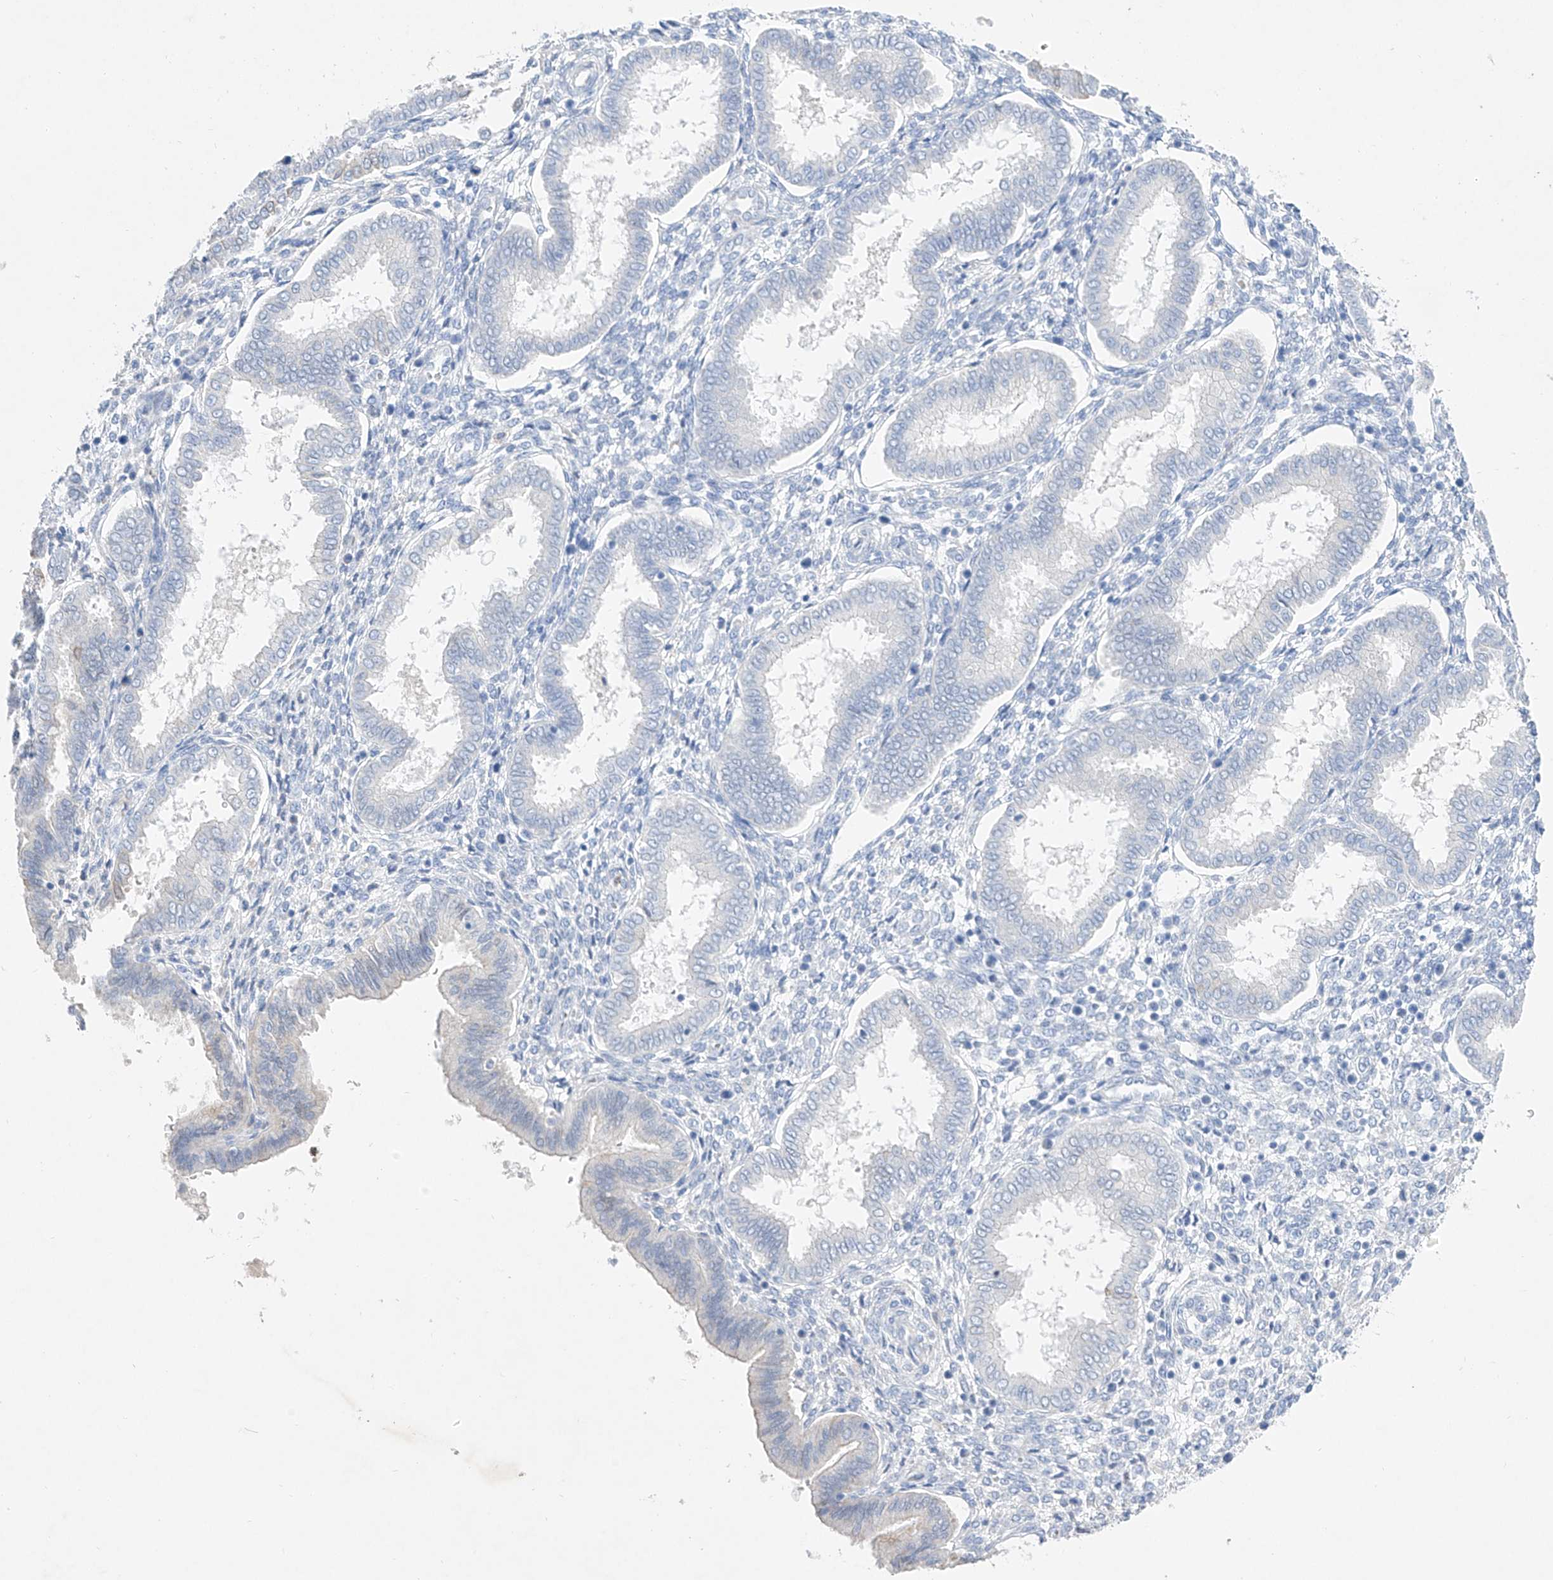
{"staining": {"intensity": "negative", "quantity": "none", "location": "none"}, "tissue": "endometrium", "cell_type": "Cells in endometrial stroma", "image_type": "normal", "snomed": [{"axis": "morphology", "description": "Normal tissue, NOS"}, {"axis": "topography", "description": "Endometrium"}], "caption": "A high-resolution micrograph shows immunohistochemistry staining of benign endometrium, which reveals no significant staining in cells in endometrial stroma.", "gene": "TM7SF2", "patient": {"sex": "female", "age": 24}}